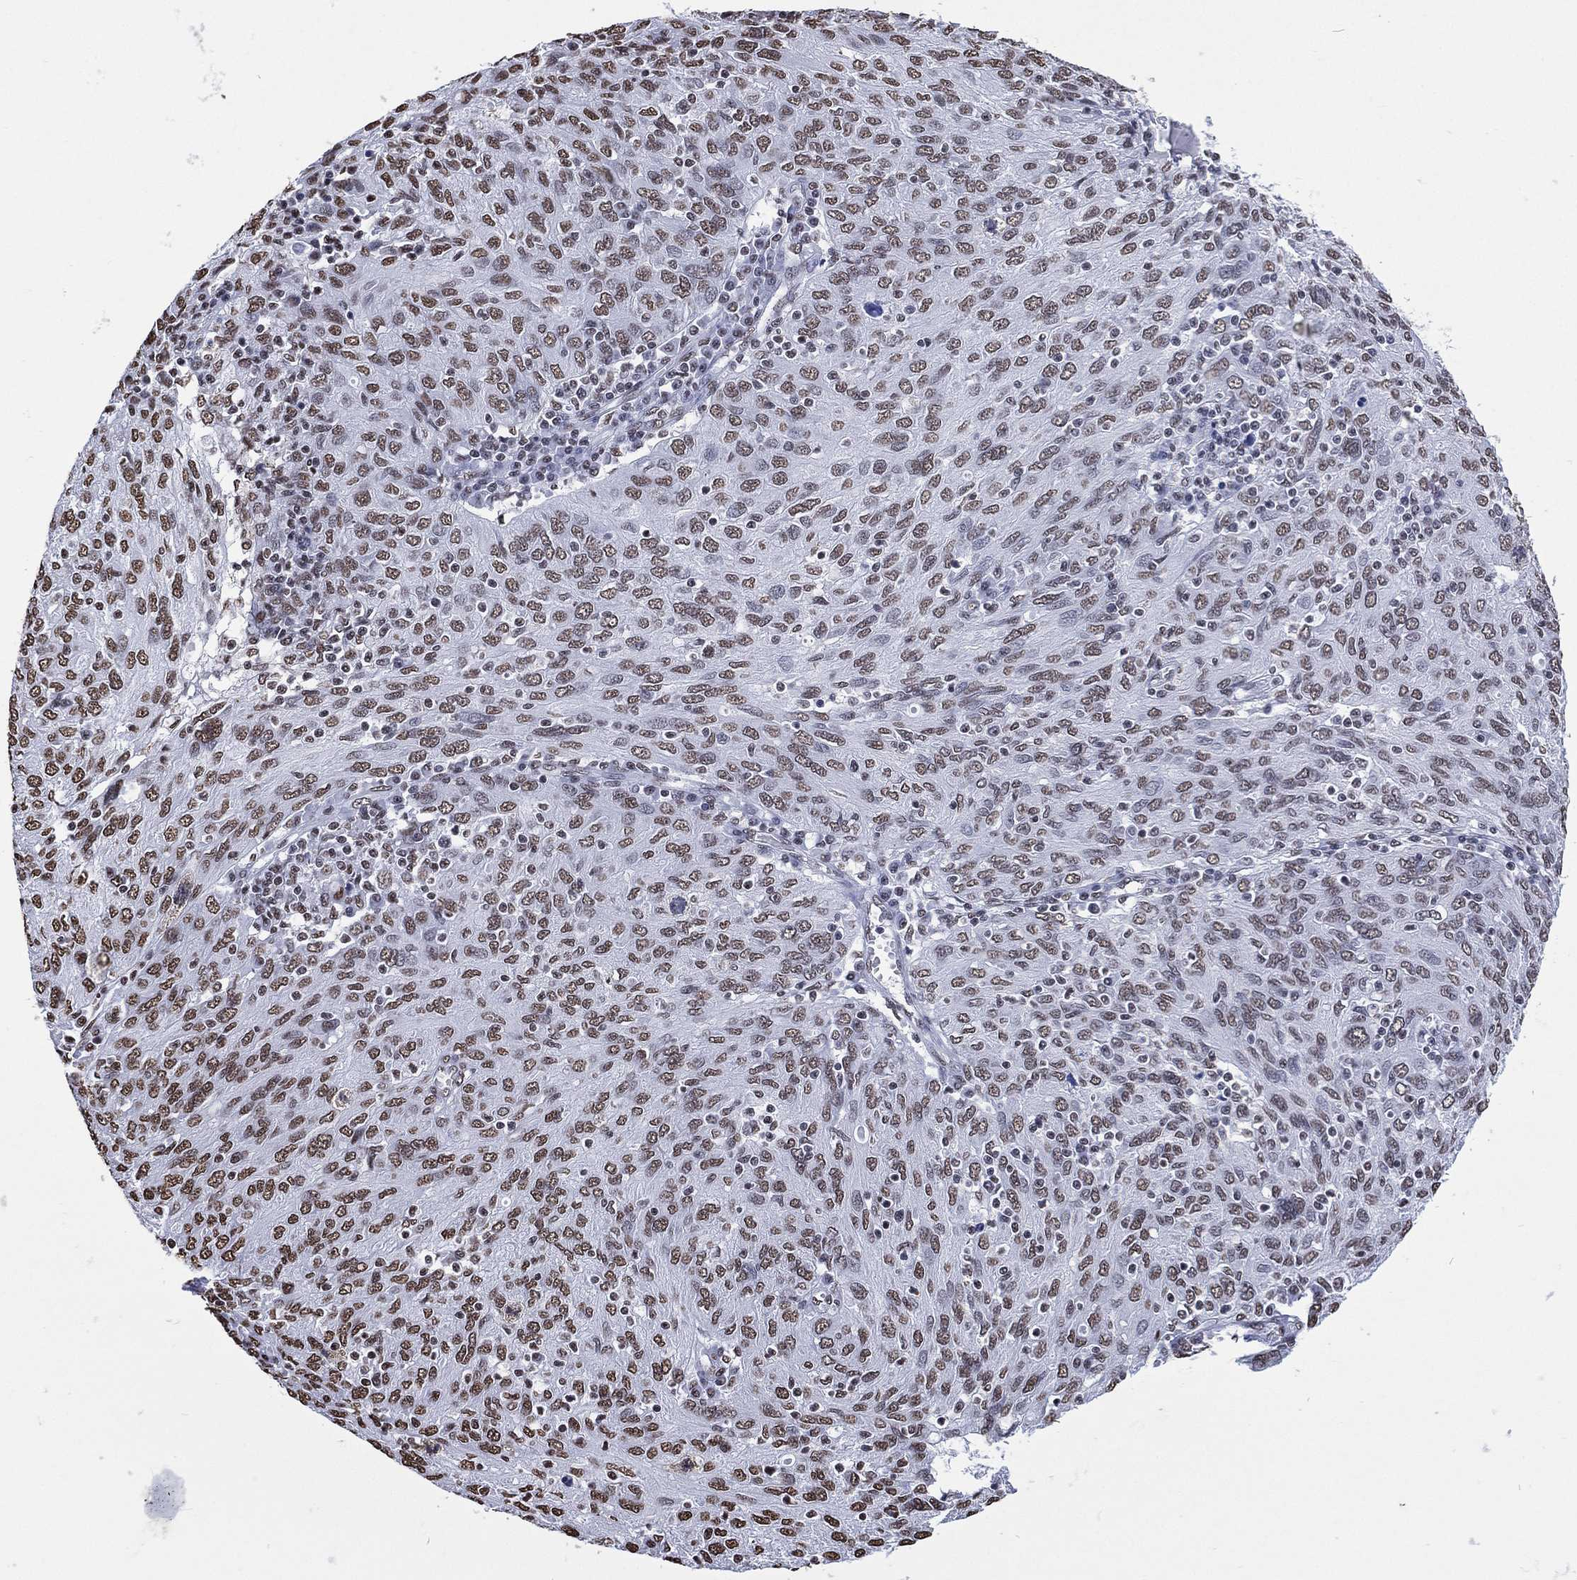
{"staining": {"intensity": "moderate", "quantity": "25%-75%", "location": "nuclear"}, "tissue": "ovarian cancer", "cell_type": "Tumor cells", "image_type": "cancer", "snomed": [{"axis": "morphology", "description": "Carcinoma, endometroid"}, {"axis": "topography", "description": "Ovary"}], "caption": "This image demonstrates ovarian endometroid carcinoma stained with IHC to label a protein in brown. The nuclear of tumor cells show moderate positivity for the protein. Nuclei are counter-stained blue.", "gene": "RETREG2", "patient": {"sex": "female", "age": 50}}